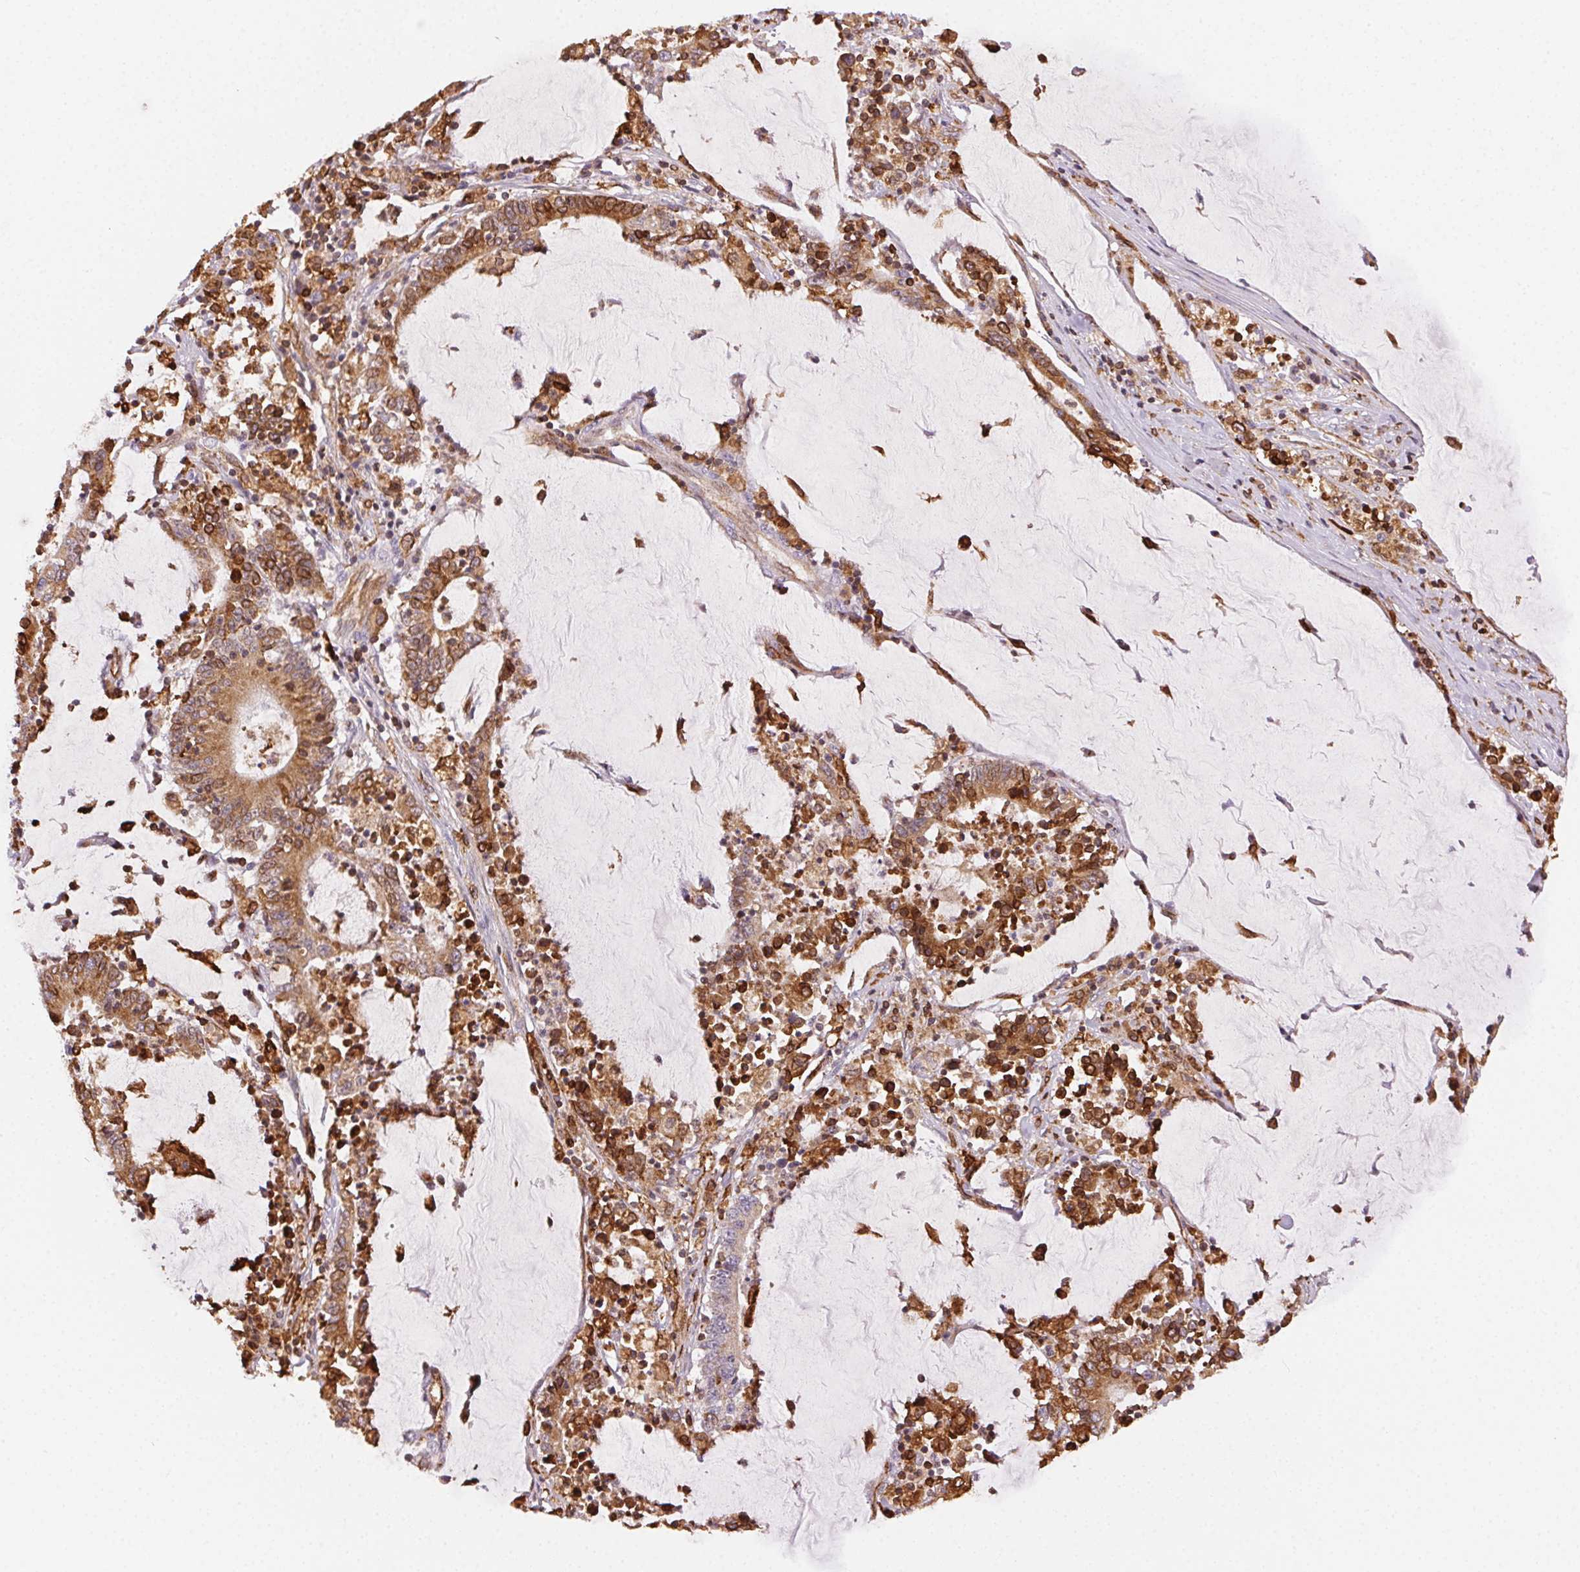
{"staining": {"intensity": "moderate", "quantity": ">75%", "location": "cytoplasmic/membranous"}, "tissue": "stomach cancer", "cell_type": "Tumor cells", "image_type": "cancer", "snomed": [{"axis": "morphology", "description": "Adenocarcinoma, NOS"}, {"axis": "topography", "description": "Stomach, upper"}], "caption": "Stomach adenocarcinoma stained with a protein marker exhibits moderate staining in tumor cells.", "gene": "RNASET2", "patient": {"sex": "male", "age": 68}}